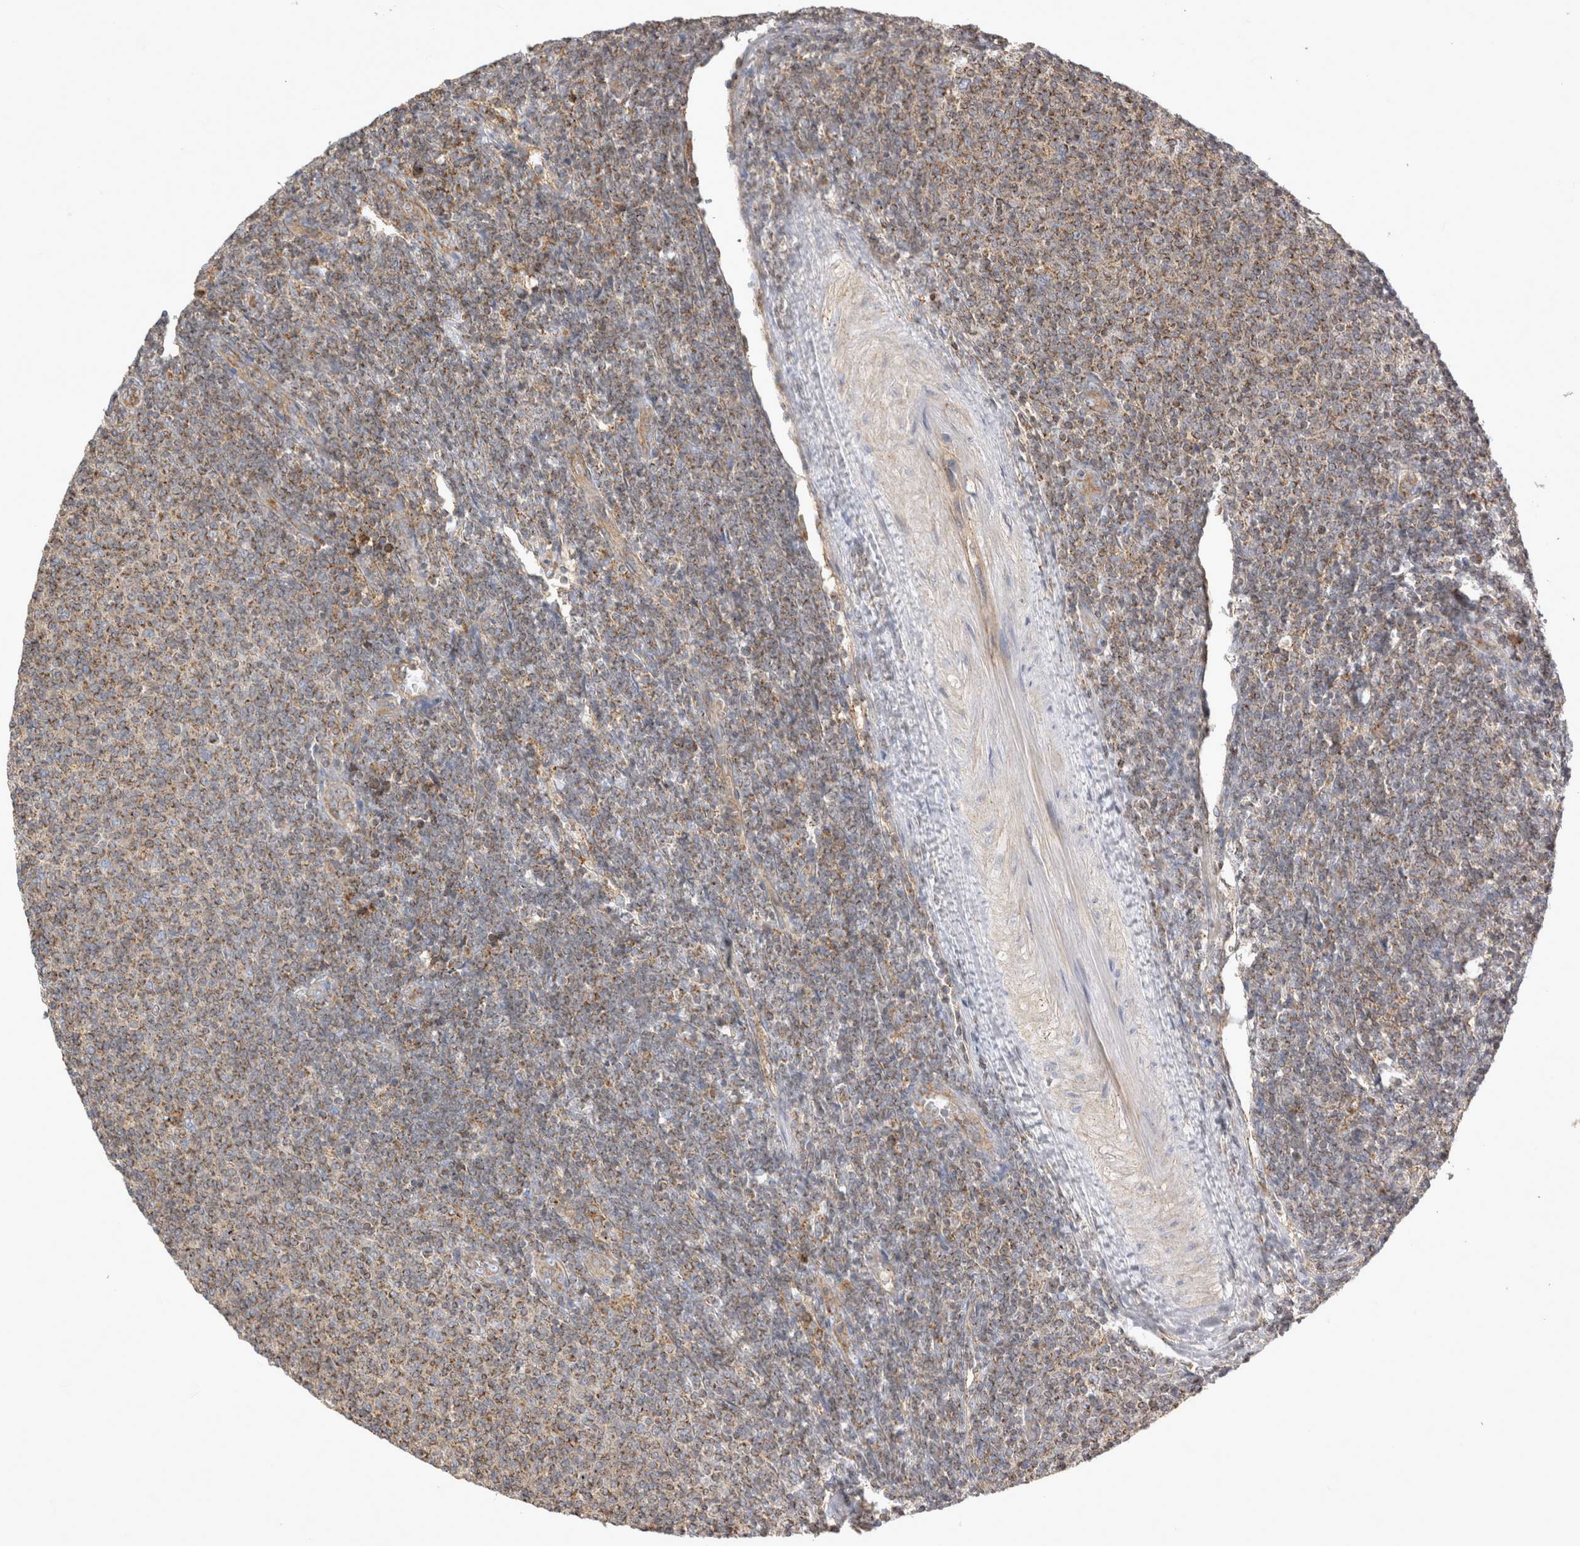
{"staining": {"intensity": "weak", "quantity": "25%-75%", "location": "cytoplasmic/membranous"}, "tissue": "lymphoma", "cell_type": "Tumor cells", "image_type": "cancer", "snomed": [{"axis": "morphology", "description": "Malignant lymphoma, non-Hodgkin's type, Low grade"}, {"axis": "topography", "description": "Lymph node"}], "caption": "High-power microscopy captured an immunohistochemistry micrograph of lymphoma, revealing weak cytoplasmic/membranous staining in about 25%-75% of tumor cells.", "gene": "CHMP6", "patient": {"sex": "male", "age": 66}}